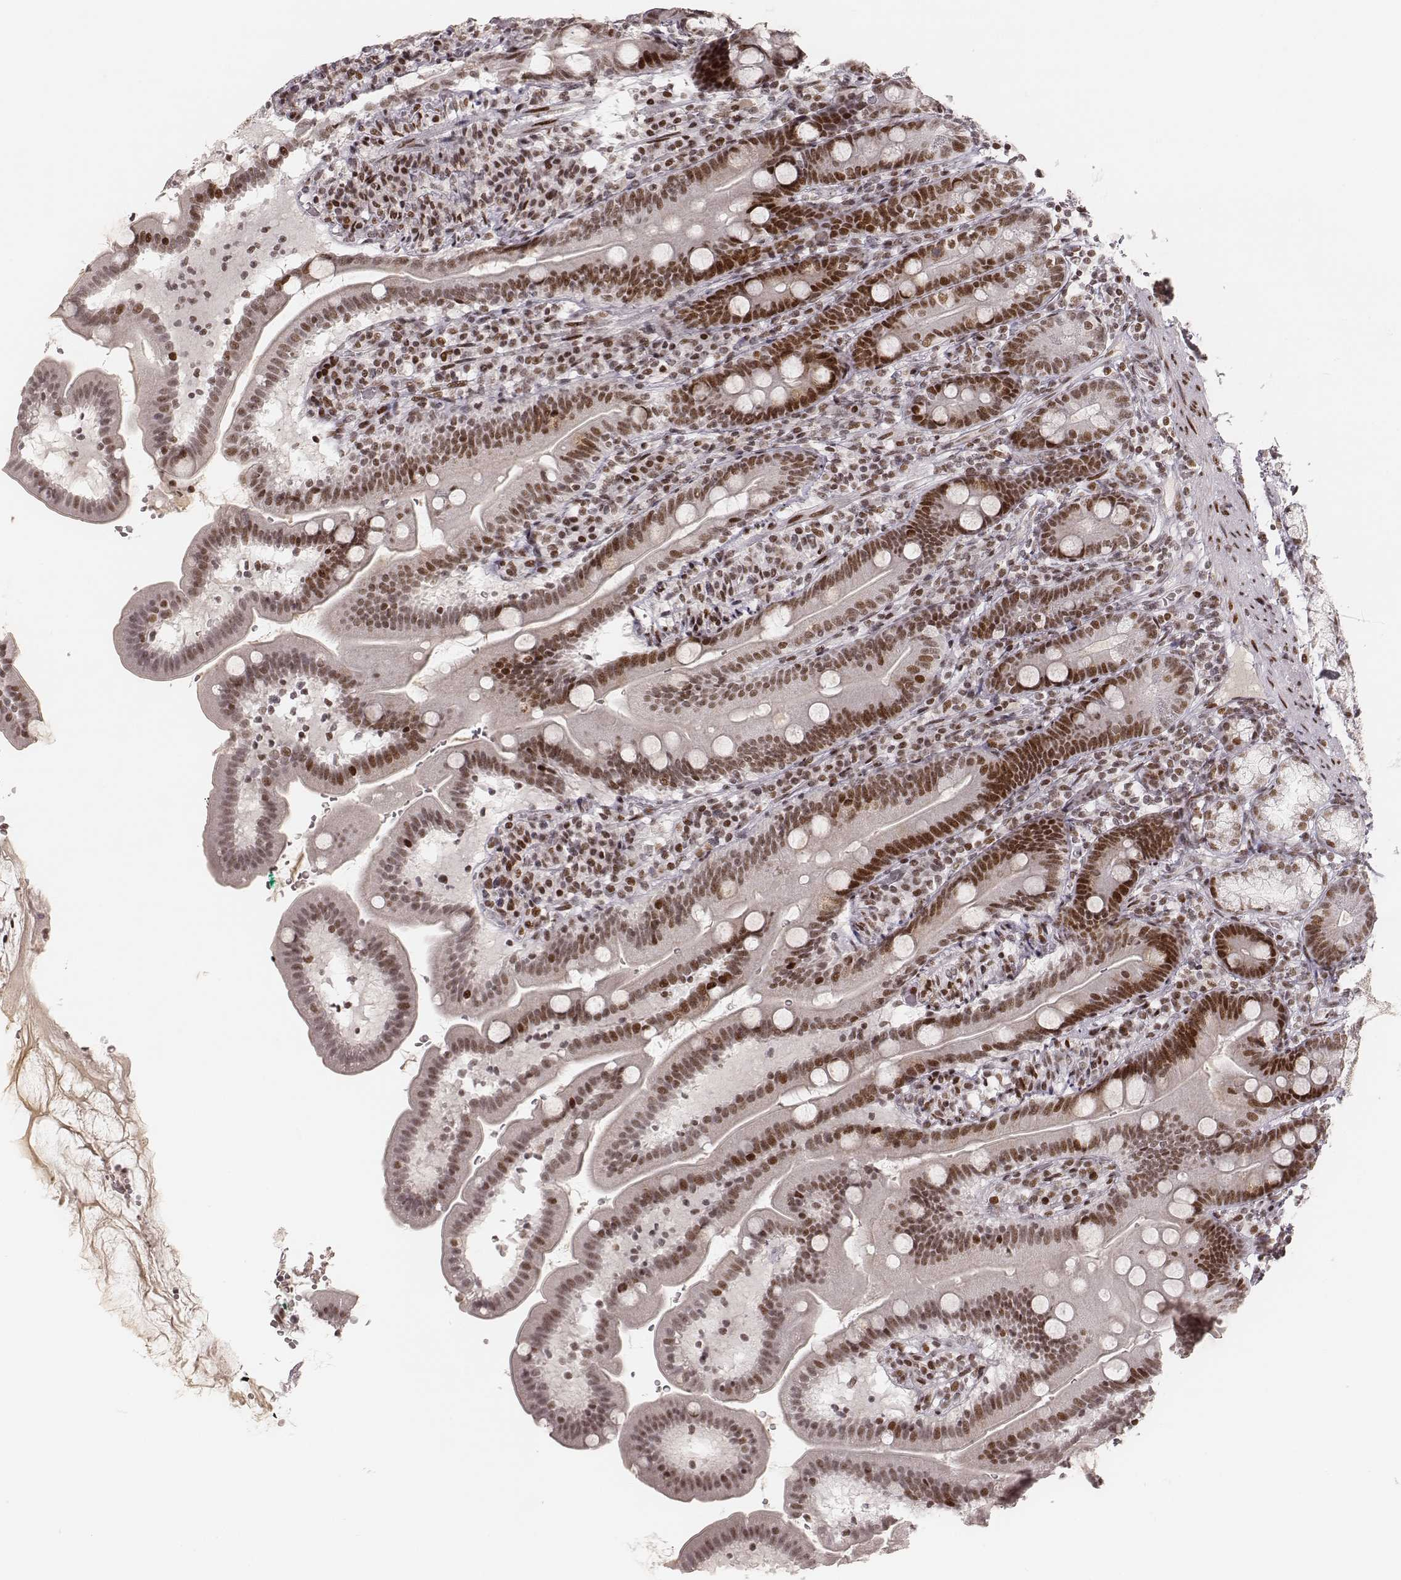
{"staining": {"intensity": "strong", "quantity": ">75%", "location": "nuclear"}, "tissue": "duodenum", "cell_type": "Glandular cells", "image_type": "normal", "snomed": [{"axis": "morphology", "description": "Normal tissue, NOS"}, {"axis": "topography", "description": "Duodenum"}], "caption": "Benign duodenum was stained to show a protein in brown. There is high levels of strong nuclear positivity in about >75% of glandular cells.", "gene": "HNRNPC", "patient": {"sex": "female", "age": 67}}